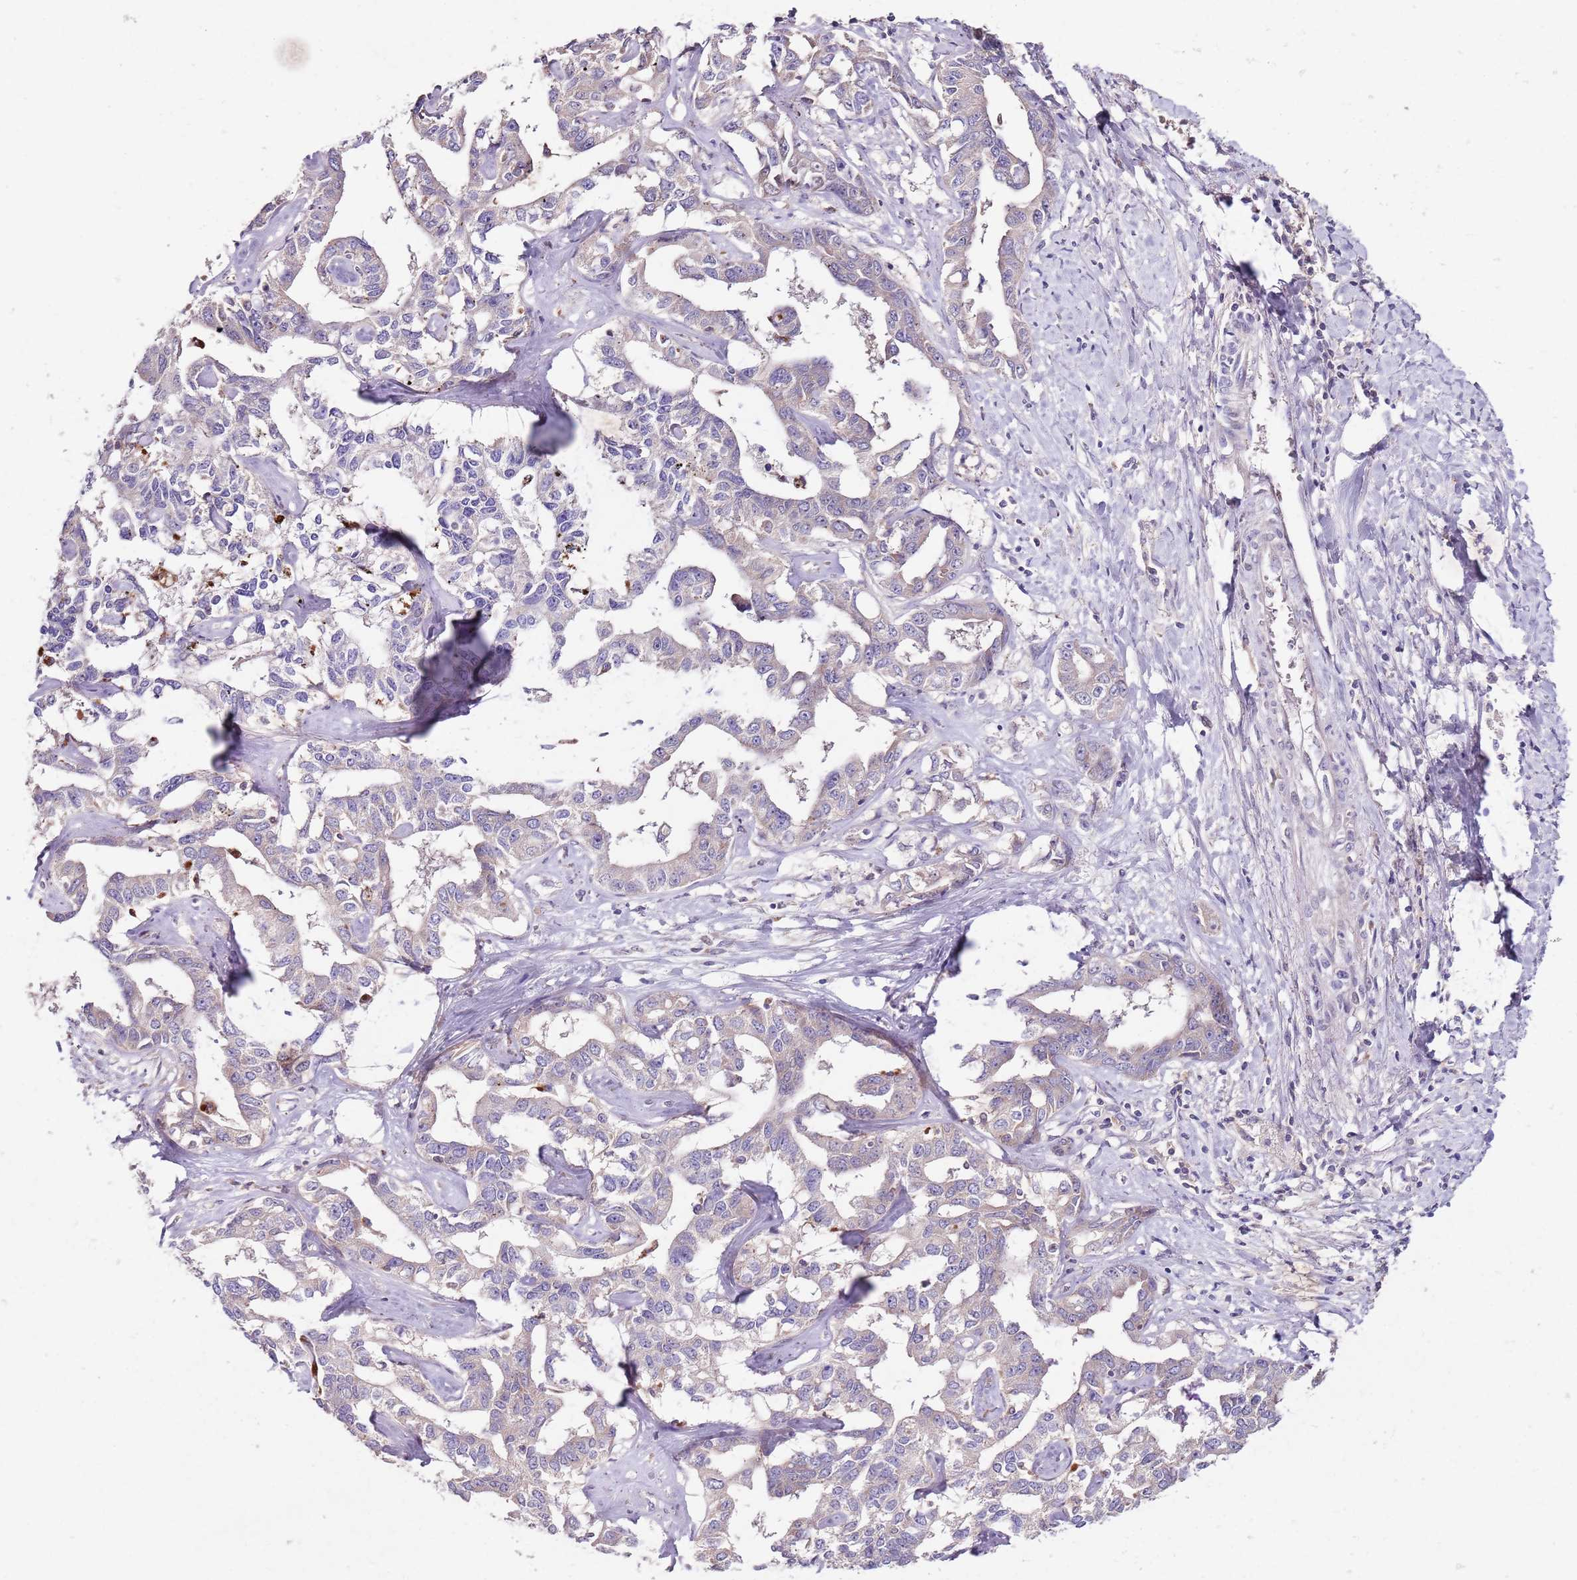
{"staining": {"intensity": "negative", "quantity": "none", "location": "none"}, "tissue": "liver cancer", "cell_type": "Tumor cells", "image_type": "cancer", "snomed": [{"axis": "morphology", "description": "Cholangiocarcinoma"}, {"axis": "topography", "description": "Liver"}], "caption": "Liver cancer (cholangiocarcinoma) was stained to show a protein in brown. There is no significant expression in tumor cells.", "gene": "NRDE2", "patient": {"sex": "male", "age": 59}}